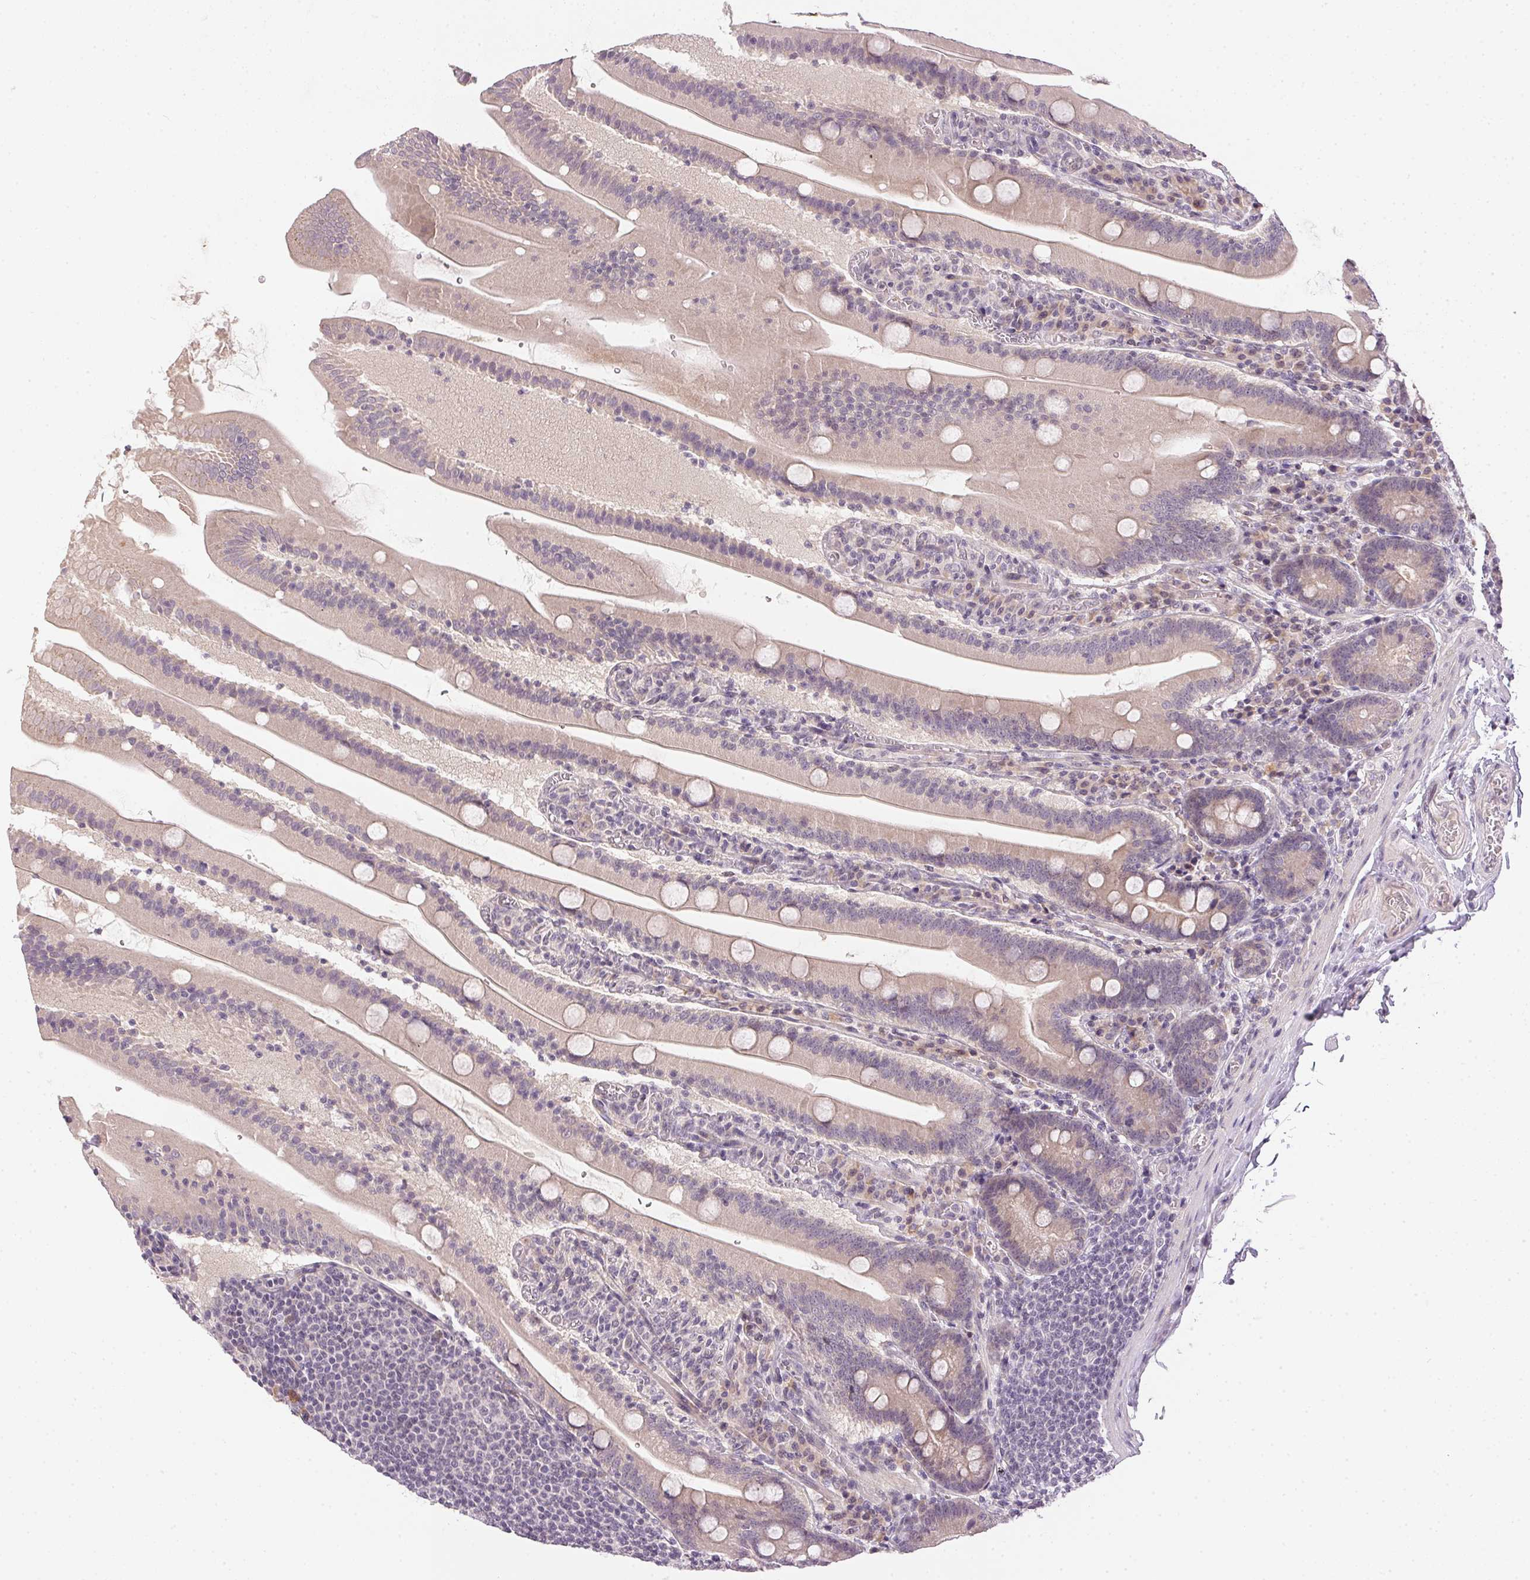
{"staining": {"intensity": "weak", "quantity": "25%-75%", "location": "cytoplasmic/membranous"}, "tissue": "small intestine", "cell_type": "Glandular cells", "image_type": "normal", "snomed": [{"axis": "morphology", "description": "Normal tissue, NOS"}, {"axis": "topography", "description": "Small intestine"}], "caption": "The immunohistochemical stain labels weak cytoplasmic/membranous staining in glandular cells of normal small intestine. The staining was performed using DAB (3,3'-diaminobenzidine), with brown indicating positive protein expression. Nuclei are stained blue with hematoxylin.", "gene": "TTC23L", "patient": {"sex": "male", "age": 37}}